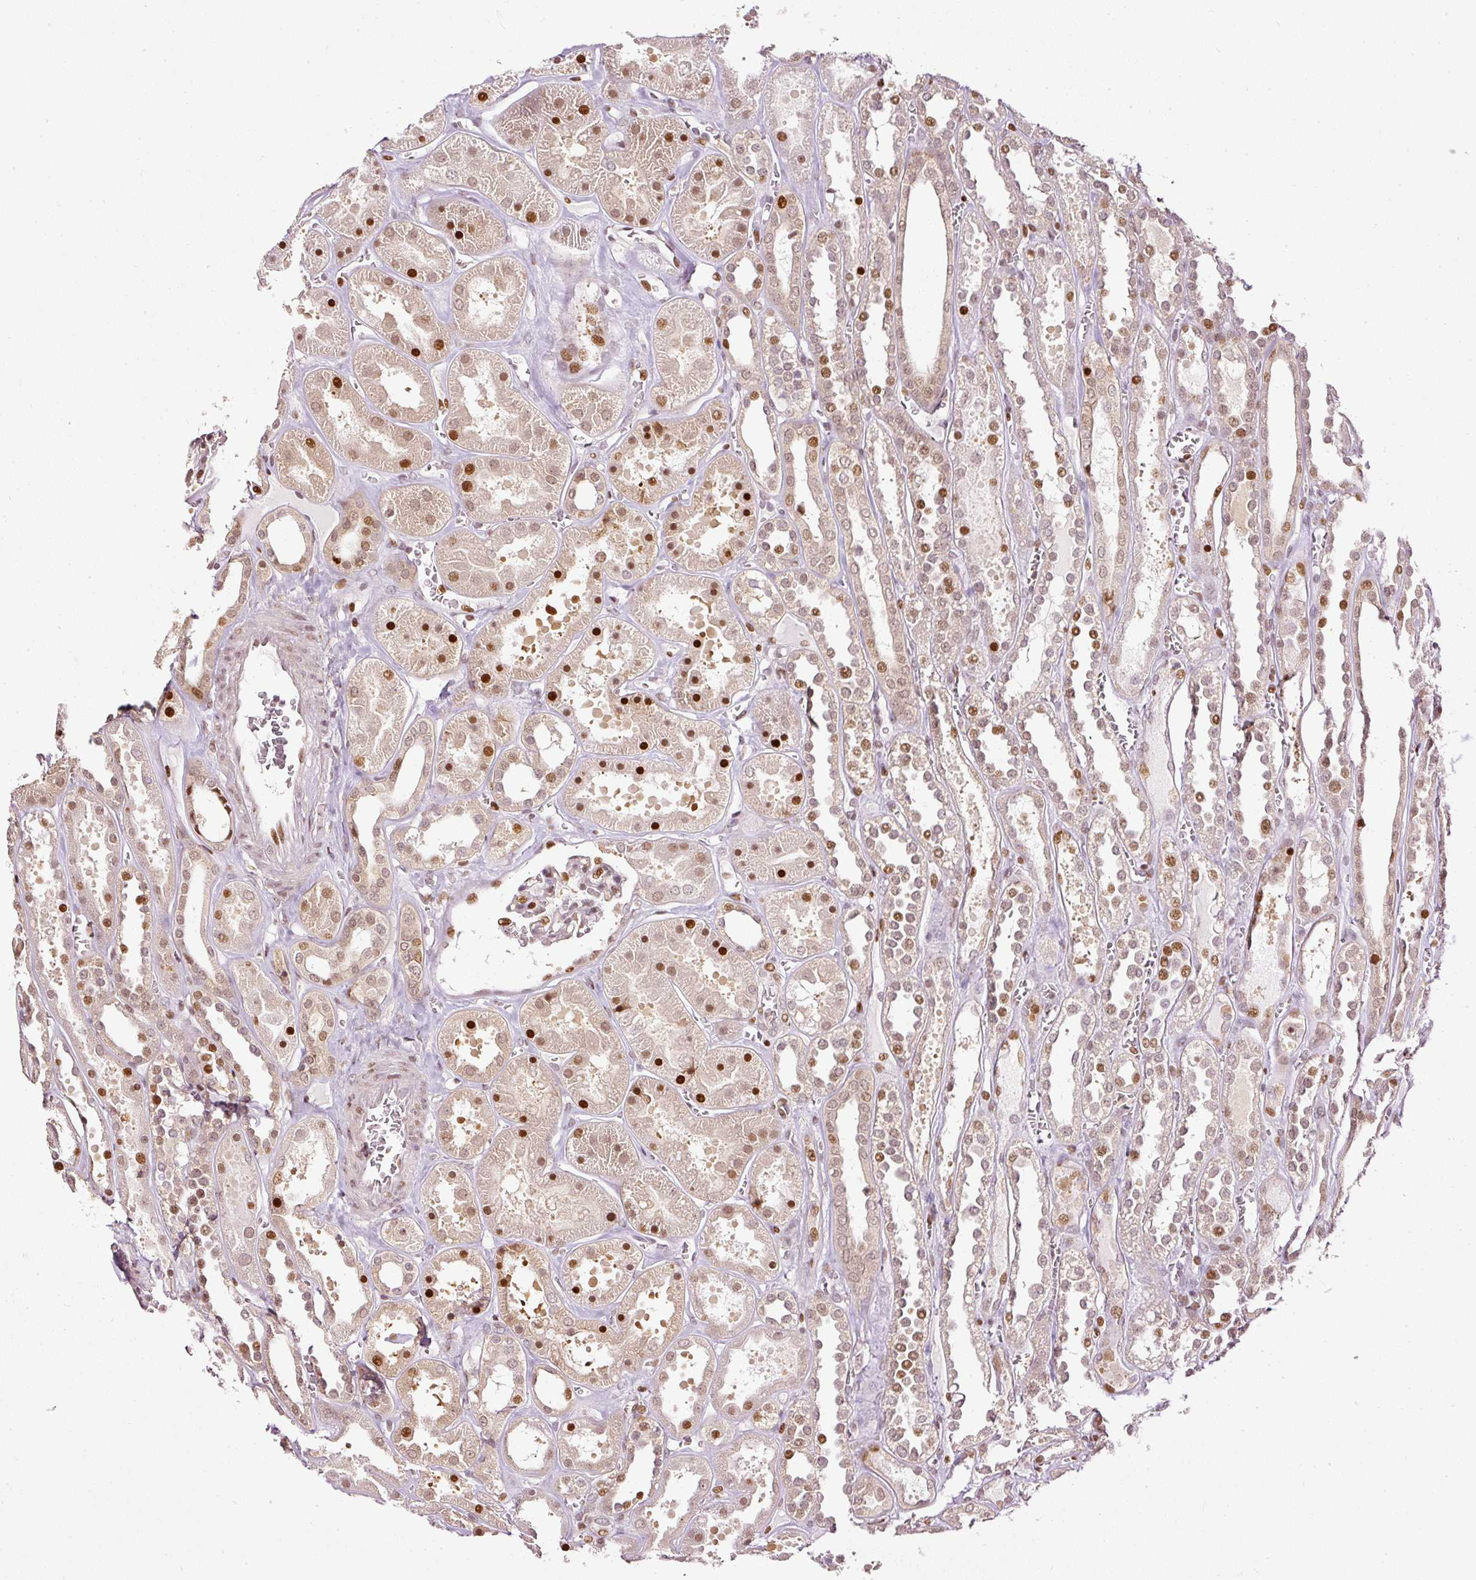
{"staining": {"intensity": "moderate", "quantity": "25%-75%", "location": "nuclear"}, "tissue": "kidney", "cell_type": "Cells in glomeruli", "image_type": "normal", "snomed": [{"axis": "morphology", "description": "Normal tissue, NOS"}, {"axis": "topography", "description": "Kidney"}], "caption": "Protein expression analysis of benign kidney shows moderate nuclear expression in approximately 25%-75% of cells in glomeruli. (Brightfield microscopy of DAB IHC at high magnification).", "gene": "ZNF778", "patient": {"sex": "female", "age": 41}}